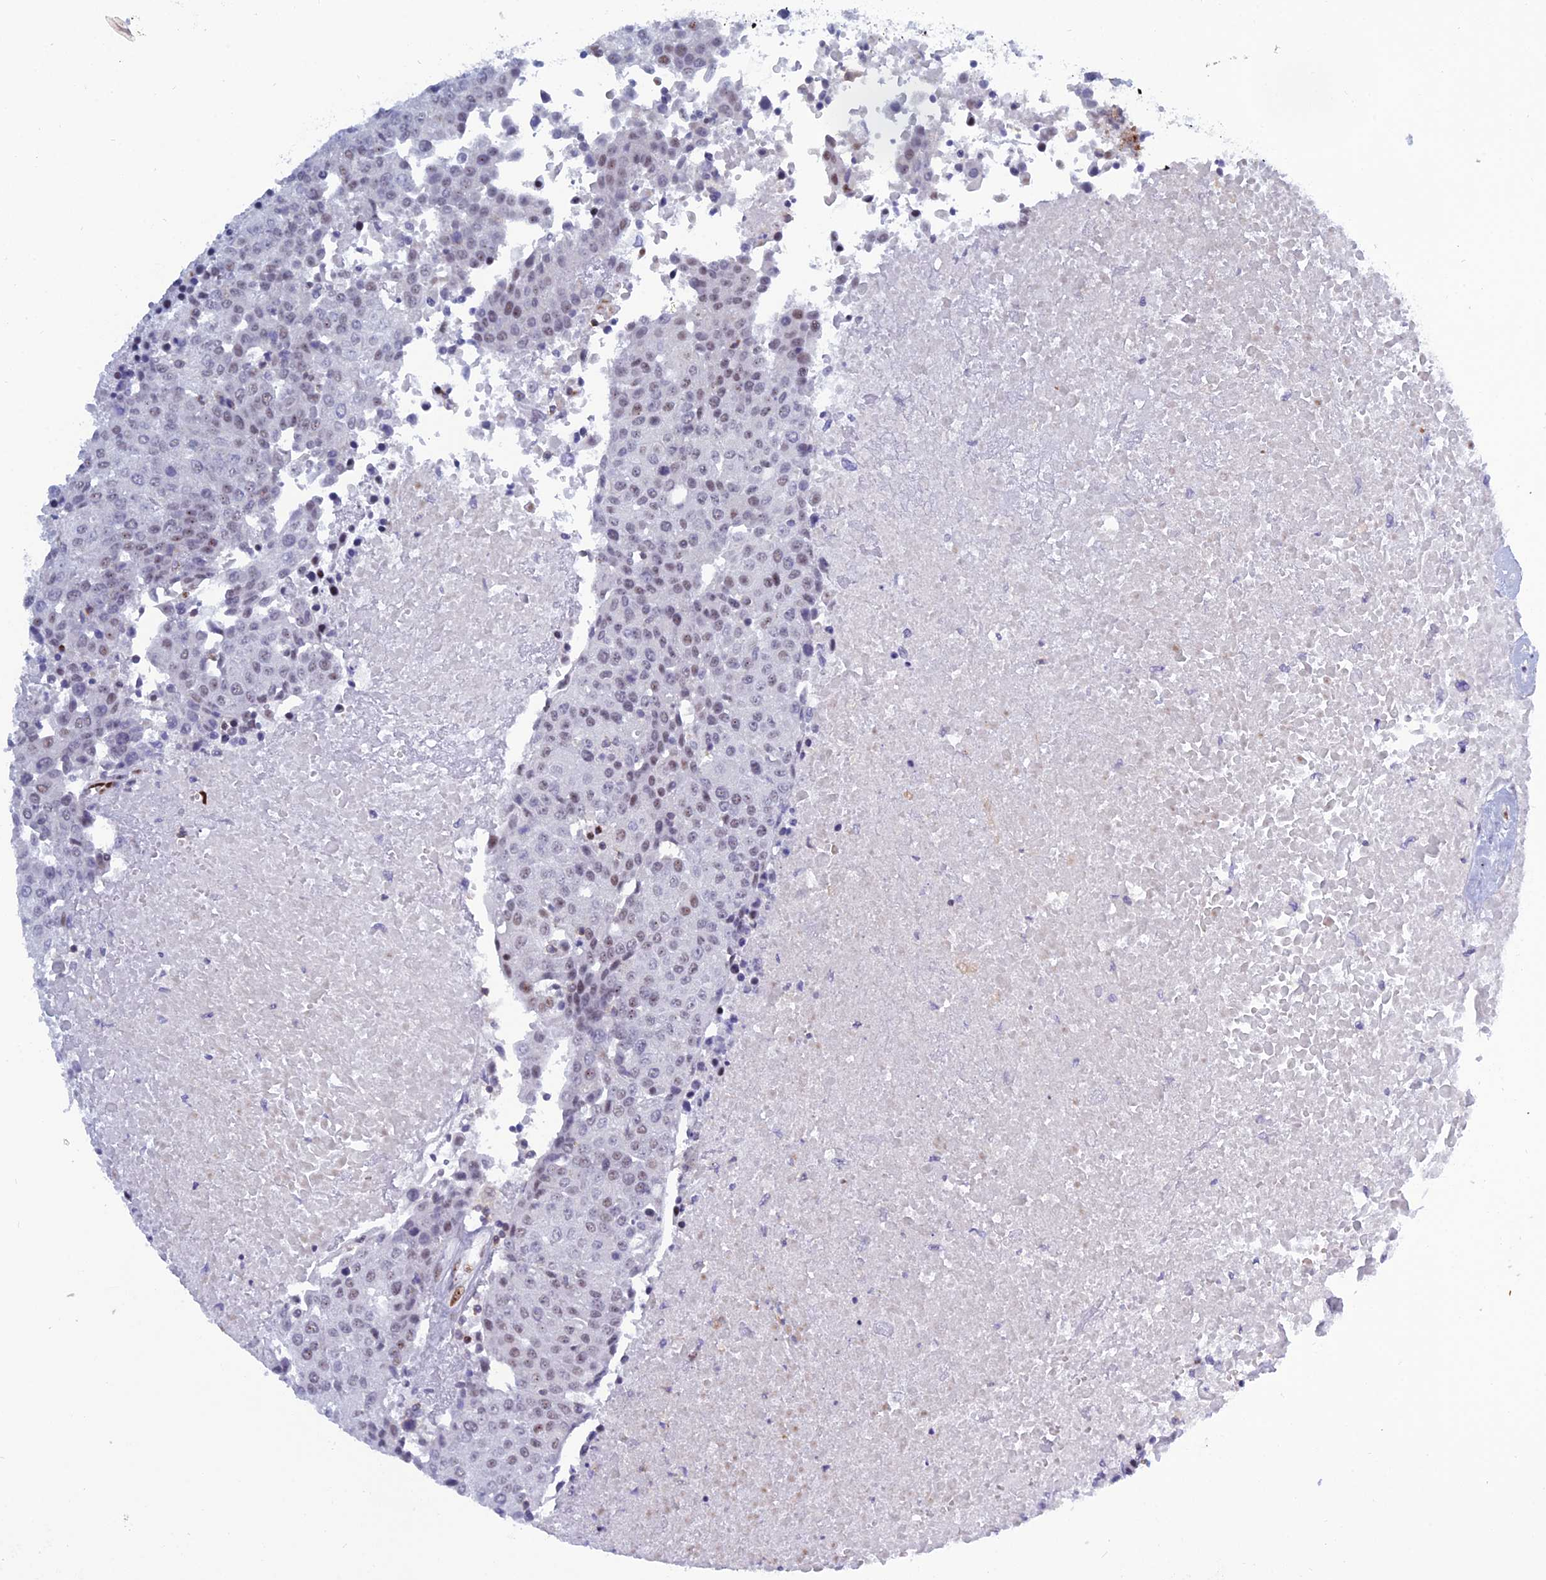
{"staining": {"intensity": "weak", "quantity": "<25%", "location": "nuclear"}, "tissue": "urothelial cancer", "cell_type": "Tumor cells", "image_type": "cancer", "snomed": [{"axis": "morphology", "description": "Urothelial carcinoma, High grade"}, {"axis": "topography", "description": "Urinary bladder"}], "caption": "There is no significant staining in tumor cells of urothelial carcinoma (high-grade).", "gene": "NOL4L", "patient": {"sex": "female", "age": 85}}